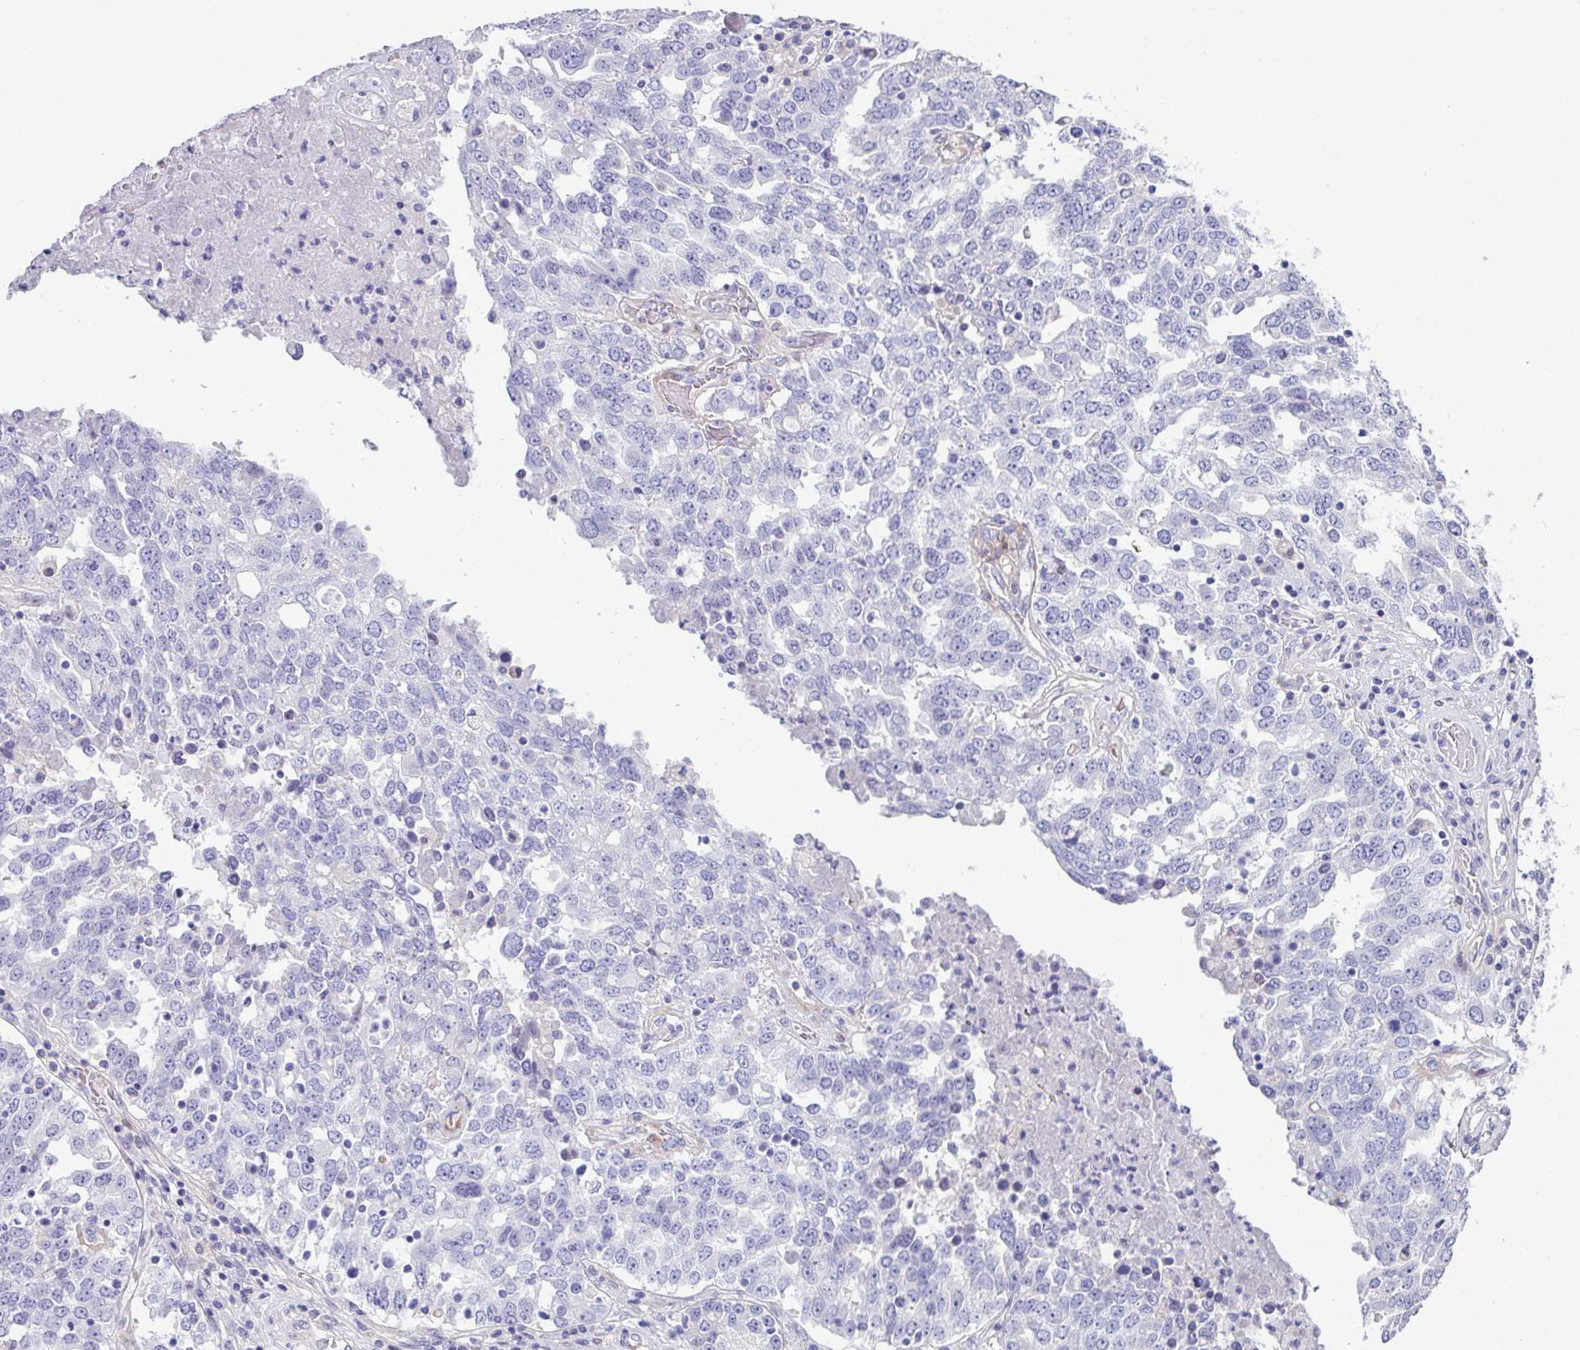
{"staining": {"intensity": "negative", "quantity": "none", "location": "none"}, "tissue": "ovarian cancer", "cell_type": "Tumor cells", "image_type": "cancer", "snomed": [{"axis": "morphology", "description": "Carcinoma, endometroid"}, {"axis": "topography", "description": "Ovary"}], "caption": "Immunohistochemical staining of ovarian cancer (endometroid carcinoma) exhibits no significant positivity in tumor cells.", "gene": "KIRREL3", "patient": {"sex": "female", "age": 62}}